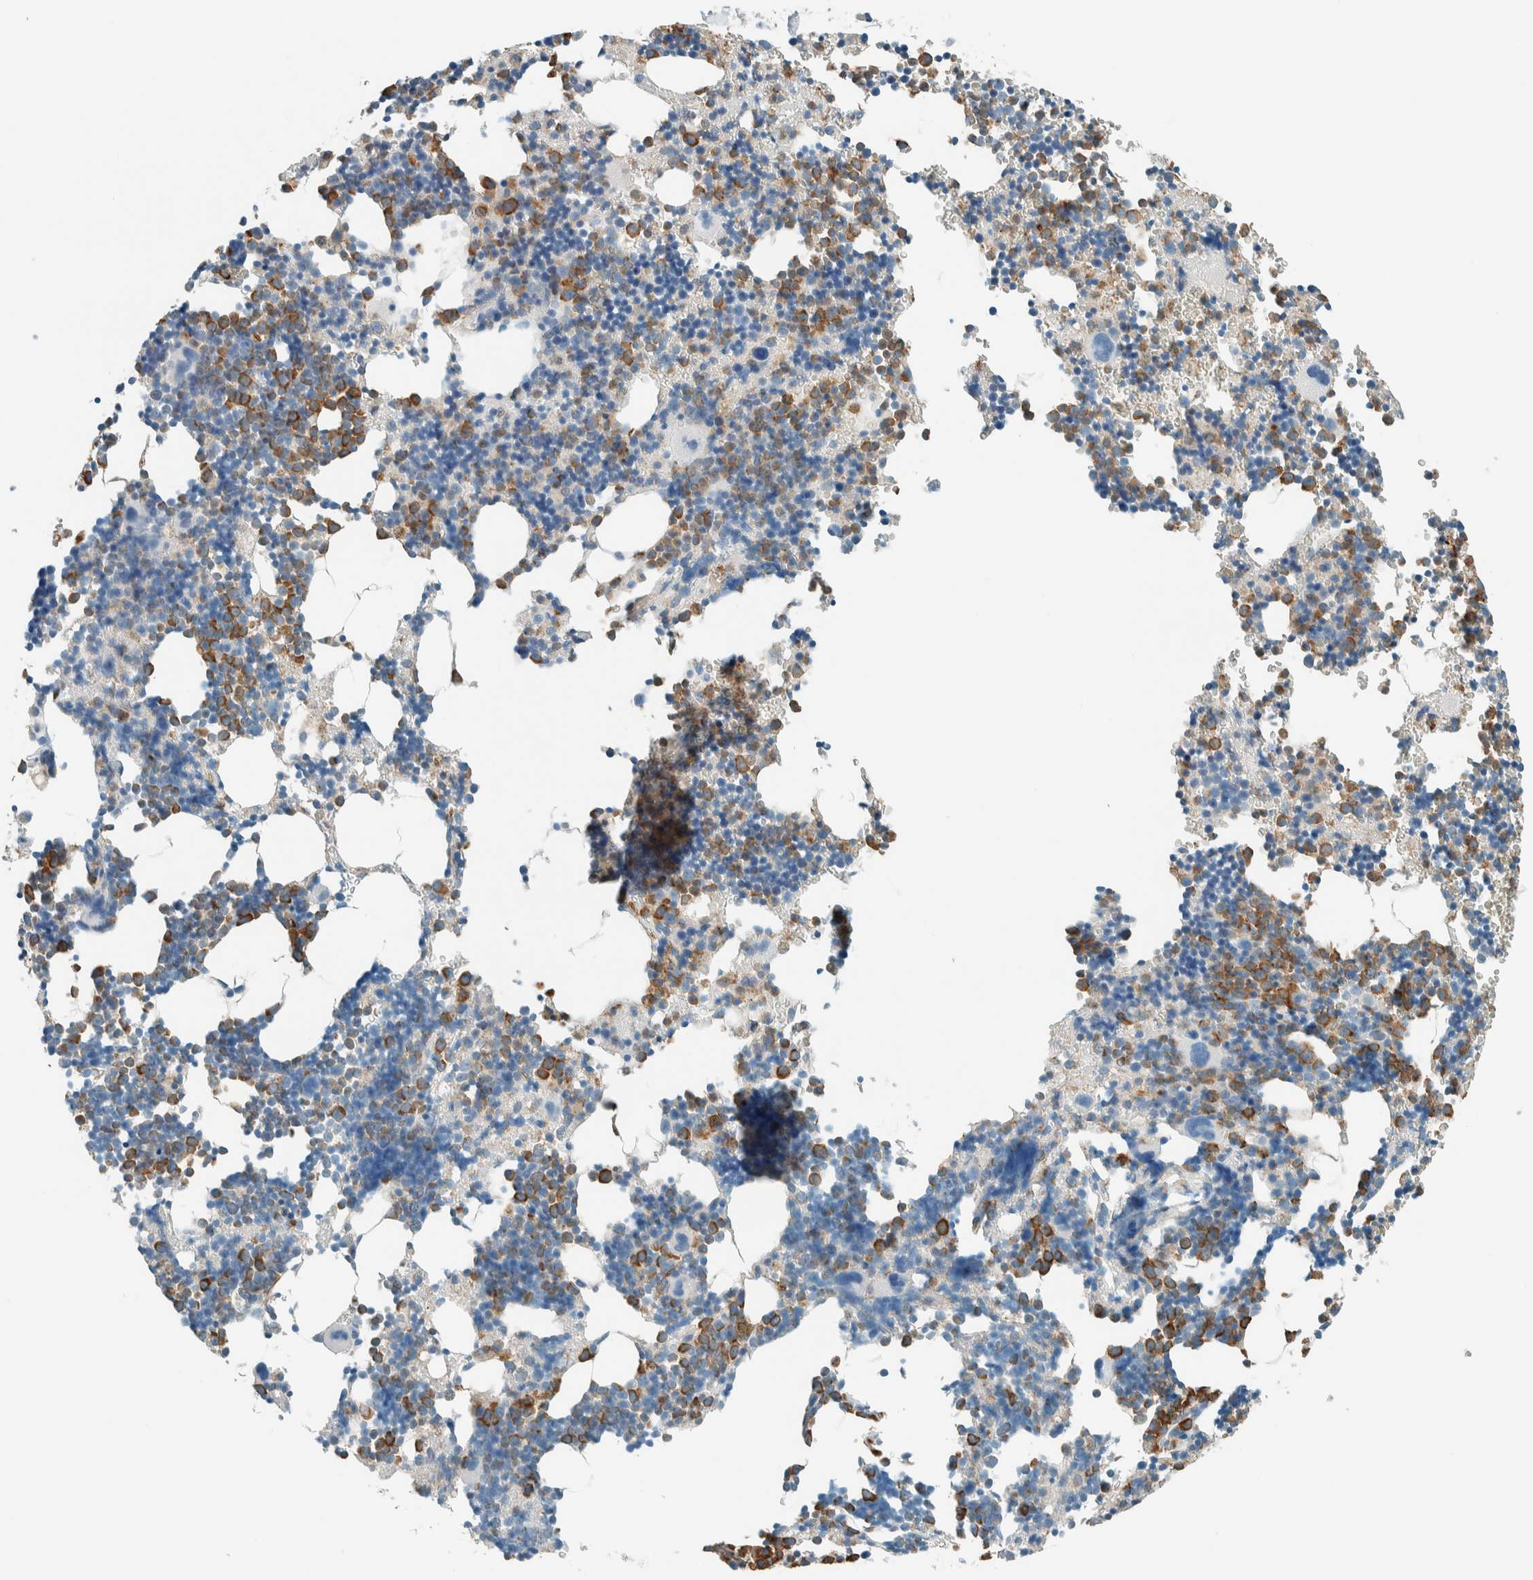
{"staining": {"intensity": "moderate", "quantity": "25%-75%", "location": "cytoplasmic/membranous"}, "tissue": "bone marrow", "cell_type": "Hematopoietic cells", "image_type": "normal", "snomed": [{"axis": "morphology", "description": "Normal tissue, NOS"}, {"axis": "morphology", "description": "Inflammation, NOS"}, {"axis": "topography", "description": "Bone marrow"}], "caption": "Immunohistochemical staining of benign human bone marrow shows medium levels of moderate cytoplasmic/membranous expression in about 25%-75% of hematopoietic cells.", "gene": "NXN", "patient": {"sex": "male", "age": 31}}